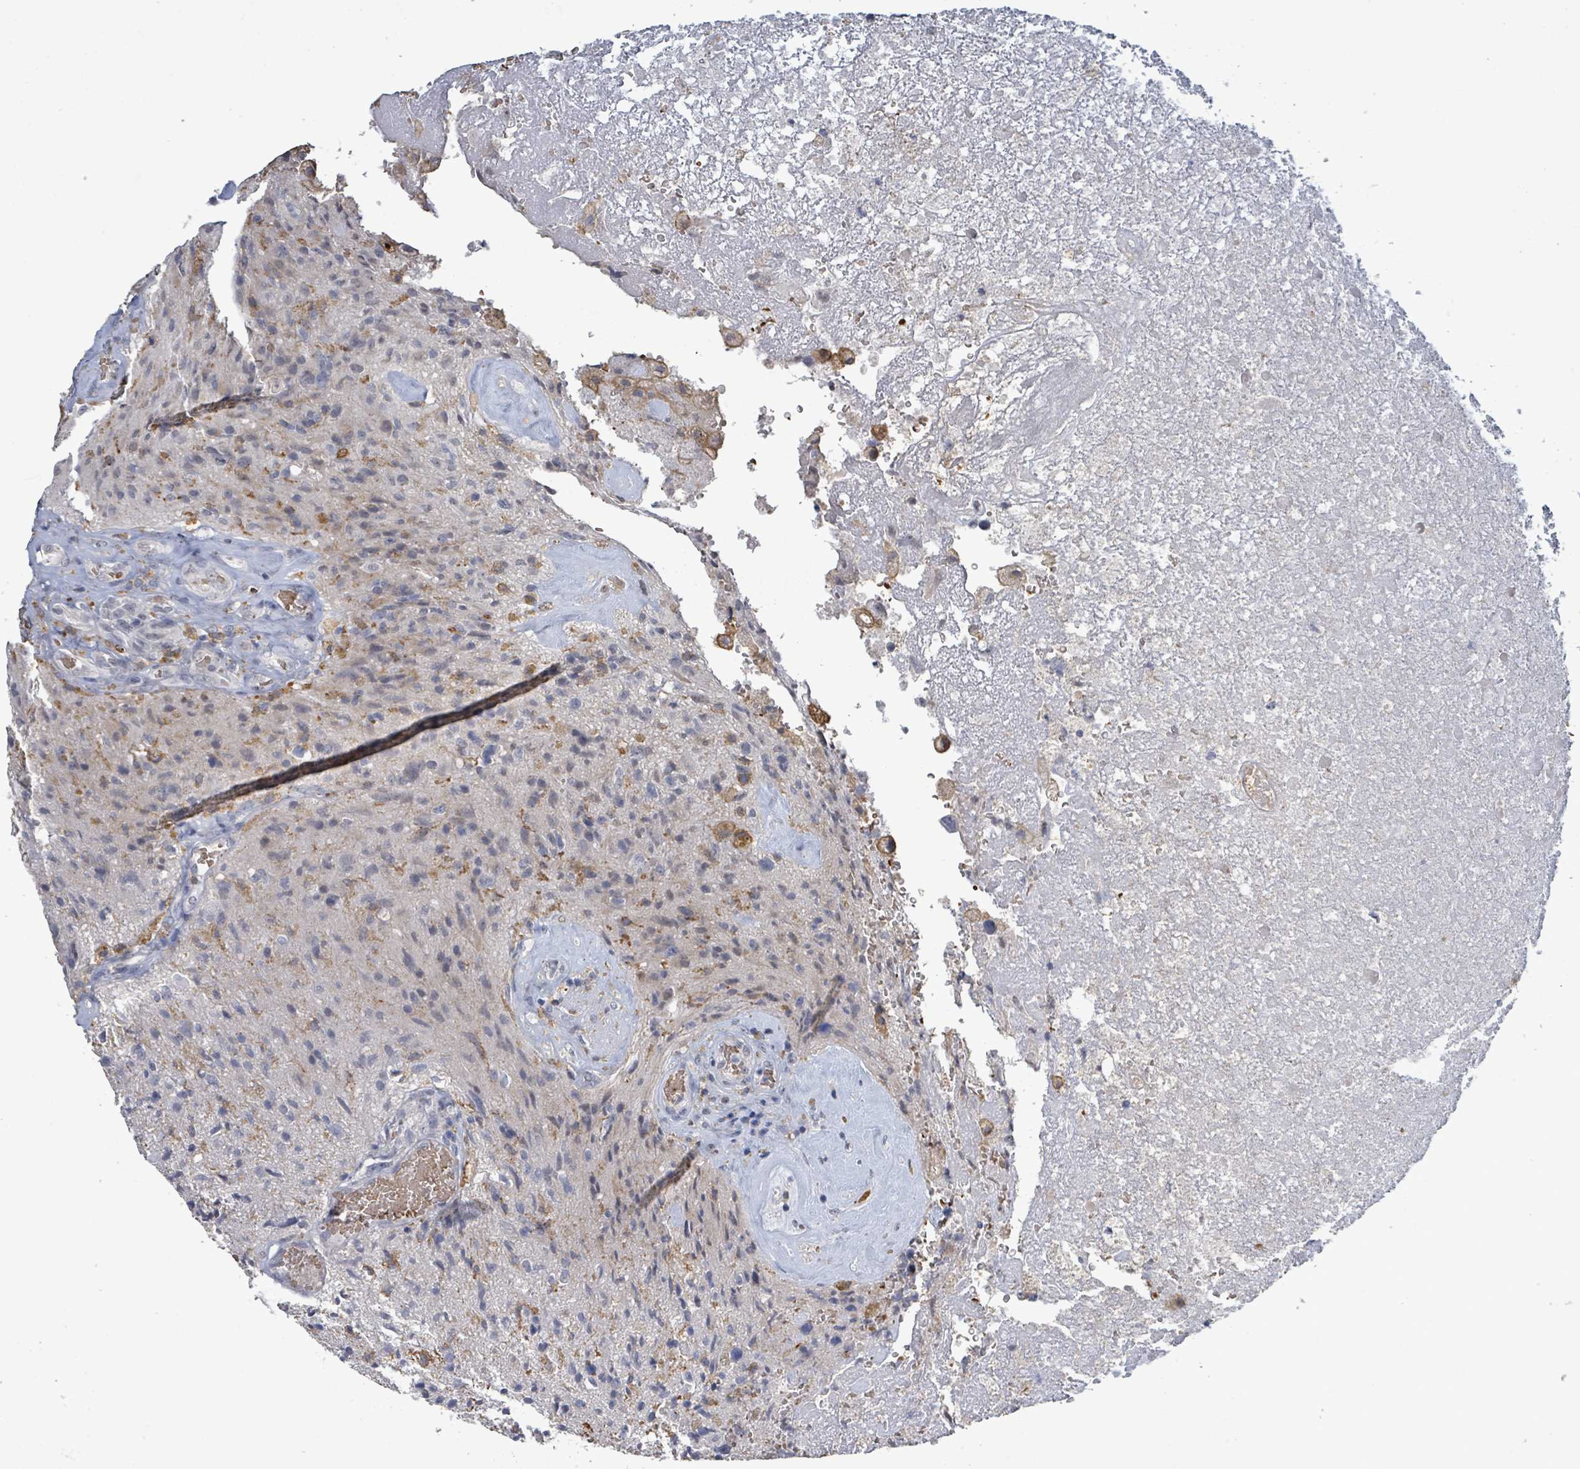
{"staining": {"intensity": "negative", "quantity": "none", "location": "none"}, "tissue": "glioma", "cell_type": "Tumor cells", "image_type": "cancer", "snomed": [{"axis": "morphology", "description": "Glioma, malignant, High grade"}, {"axis": "topography", "description": "Brain"}], "caption": "Photomicrograph shows no protein expression in tumor cells of glioma tissue.", "gene": "SEBOX", "patient": {"sex": "male", "age": 69}}